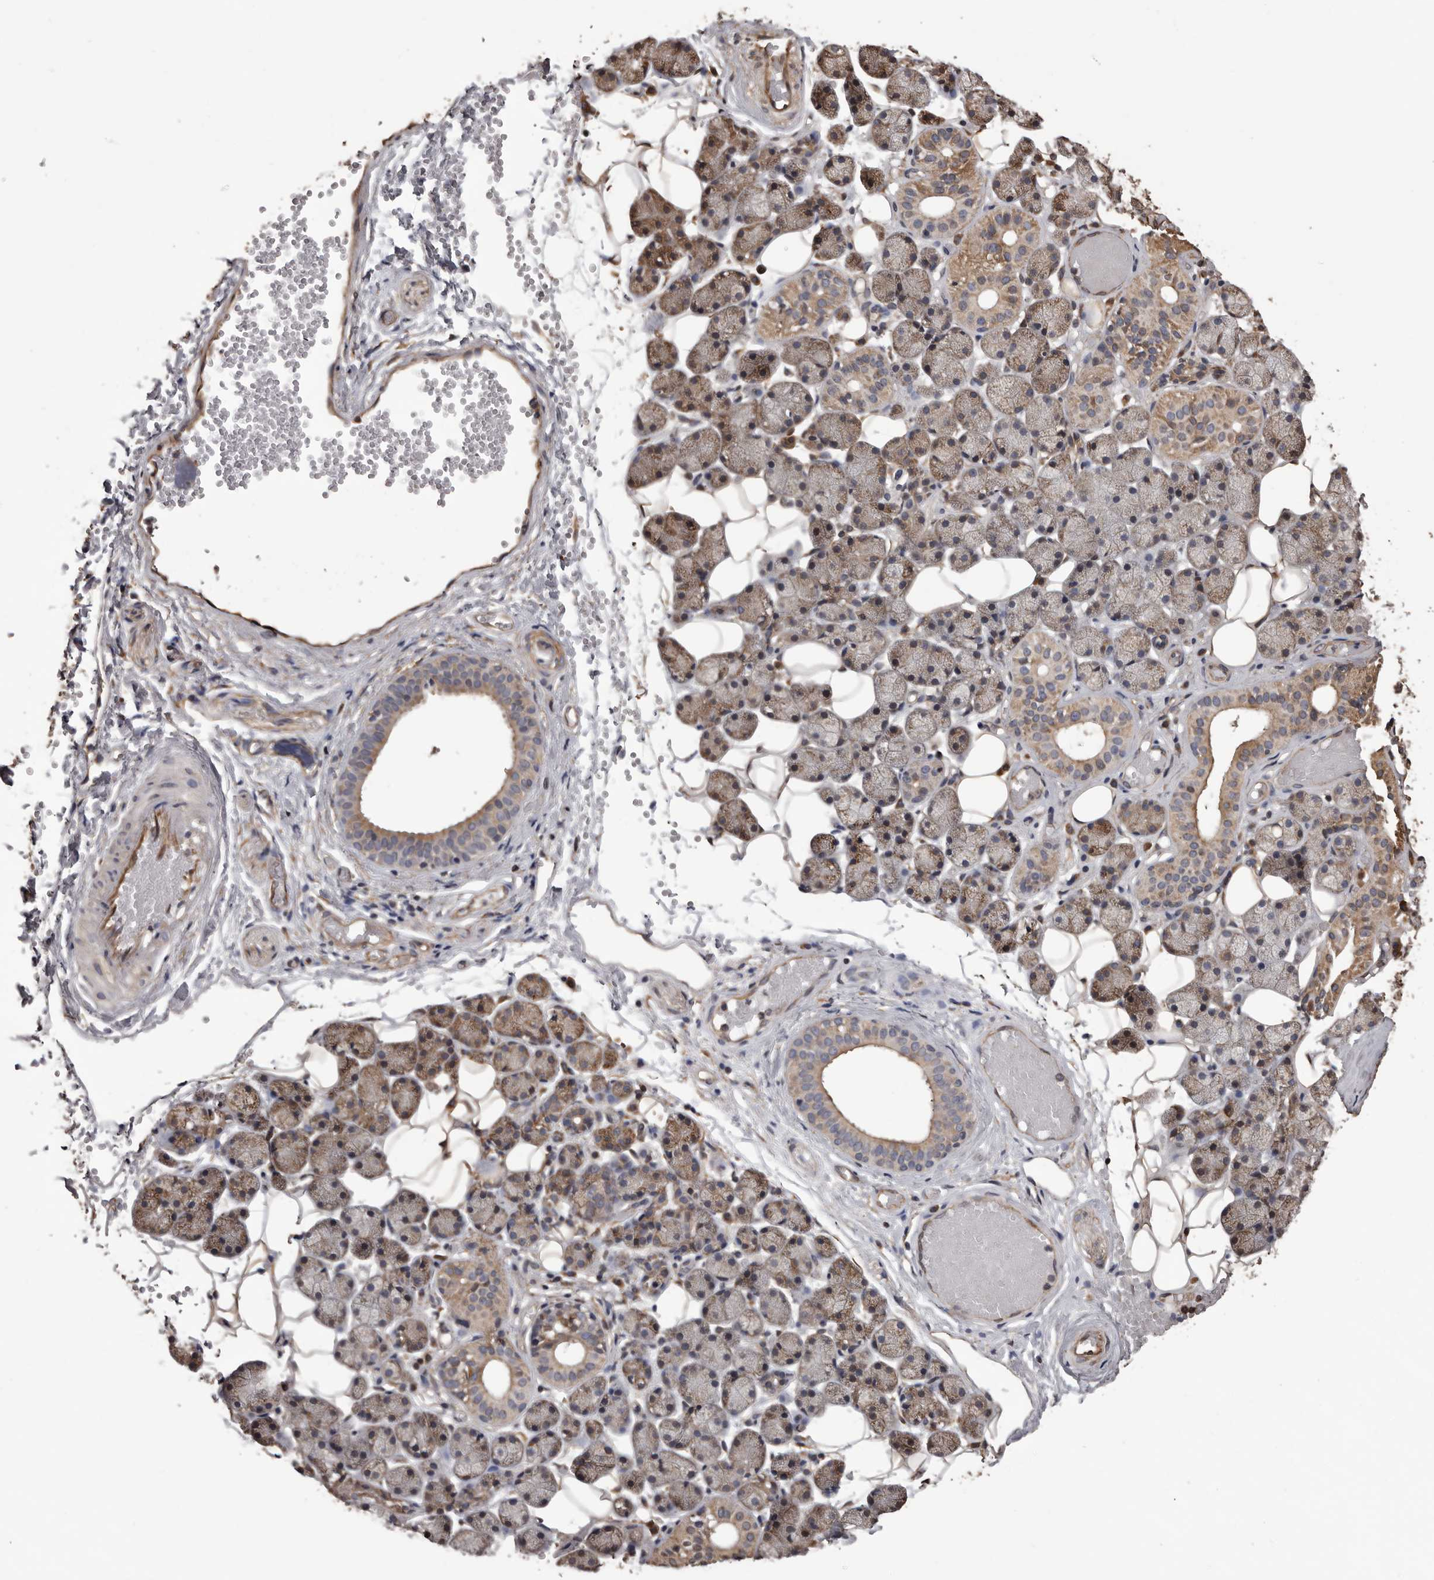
{"staining": {"intensity": "moderate", "quantity": ">75%", "location": "cytoplasmic/membranous"}, "tissue": "salivary gland", "cell_type": "Glandular cells", "image_type": "normal", "snomed": [{"axis": "morphology", "description": "Normal tissue, NOS"}, {"axis": "topography", "description": "Salivary gland"}], "caption": "IHC micrograph of unremarkable human salivary gland stained for a protein (brown), which exhibits medium levels of moderate cytoplasmic/membranous expression in approximately >75% of glandular cells.", "gene": "CEP104", "patient": {"sex": "female", "age": 33}}